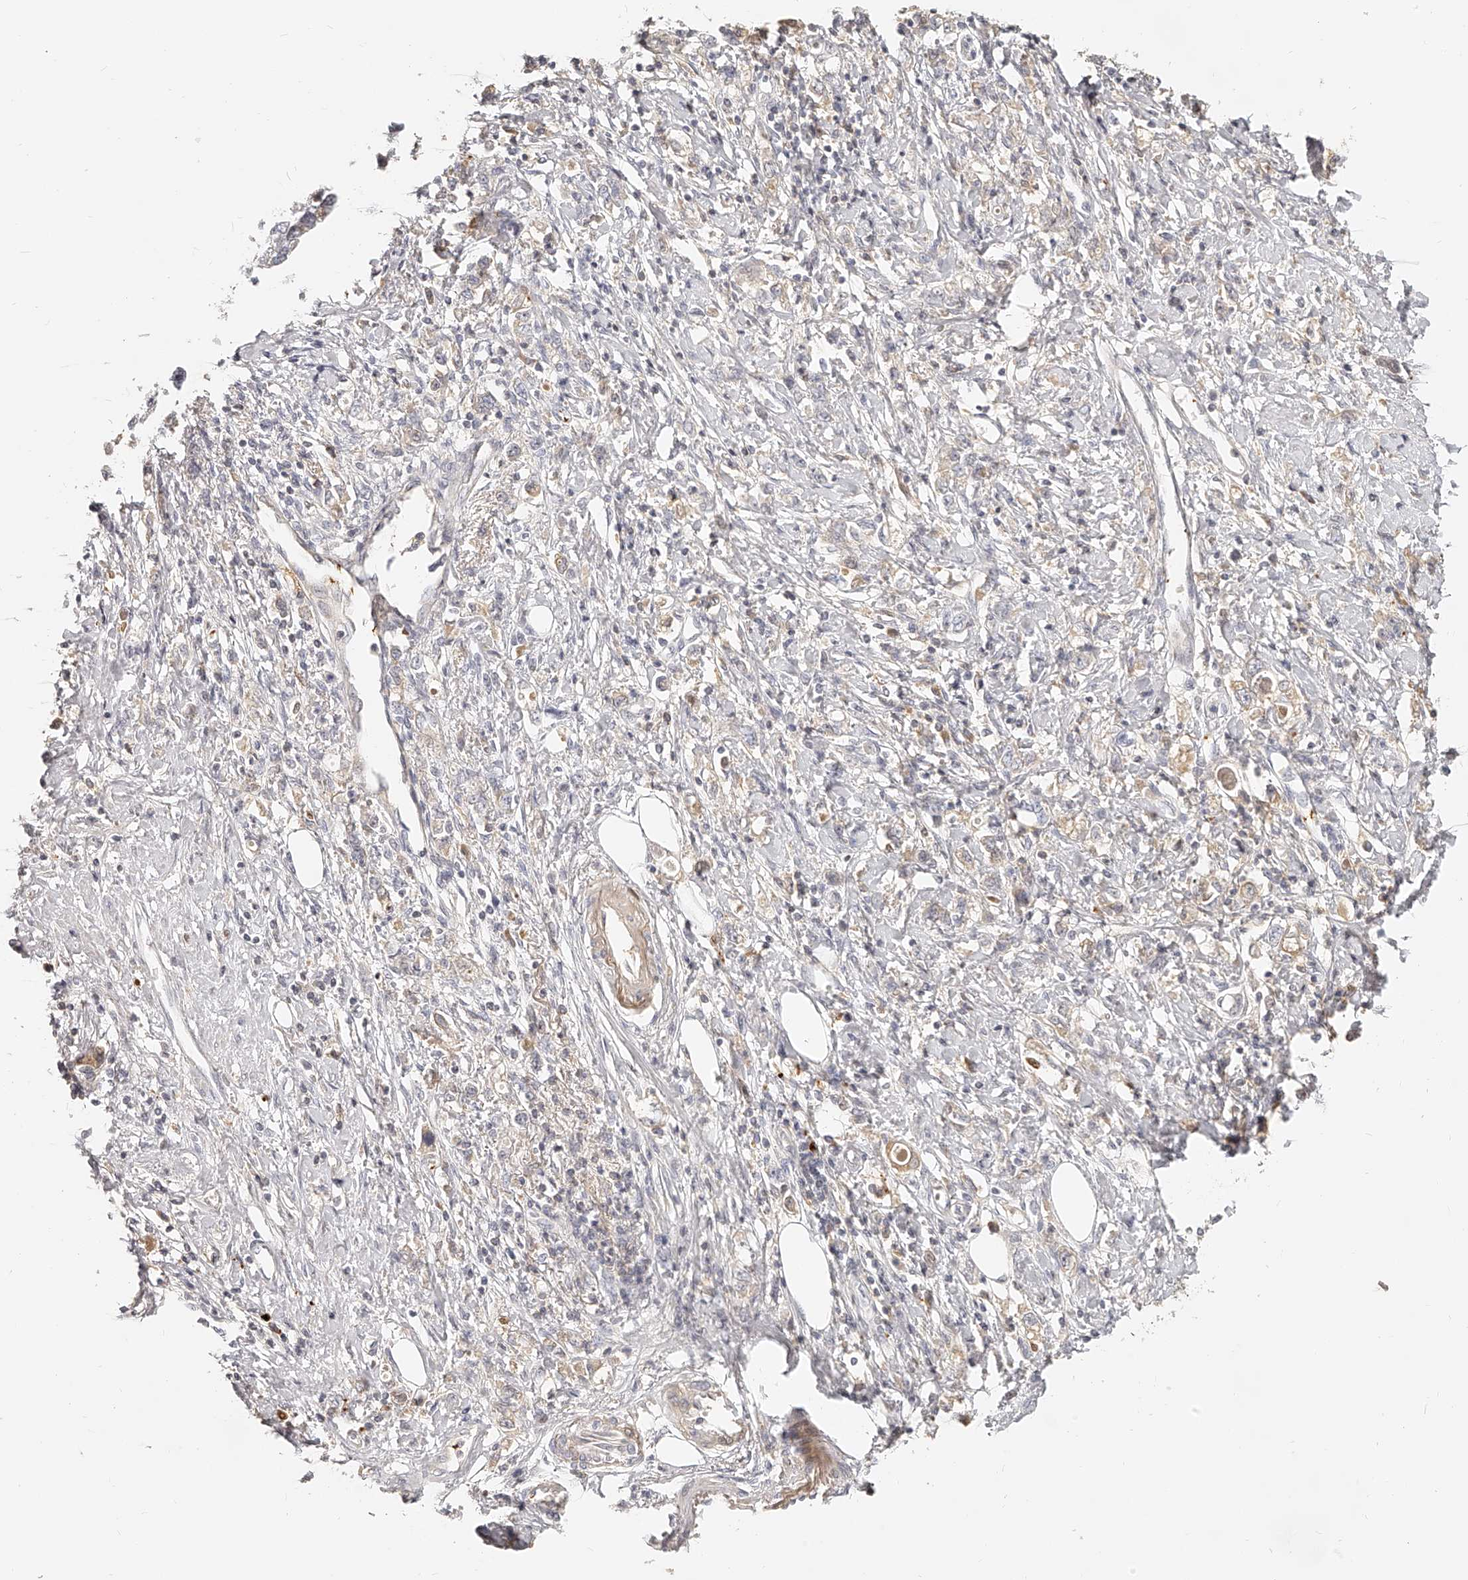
{"staining": {"intensity": "weak", "quantity": "<25%", "location": "cytoplasmic/membranous"}, "tissue": "stomach cancer", "cell_type": "Tumor cells", "image_type": "cancer", "snomed": [{"axis": "morphology", "description": "Adenocarcinoma, NOS"}, {"axis": "topography", "description": "Stomach"}], "caption": "IHC micrograph of human stomach cancer stained for a protein (brown), which shows no positivity in tumor cells.", "gene": "ITGB3", "patient": {"sex": "female", "age": 76}}